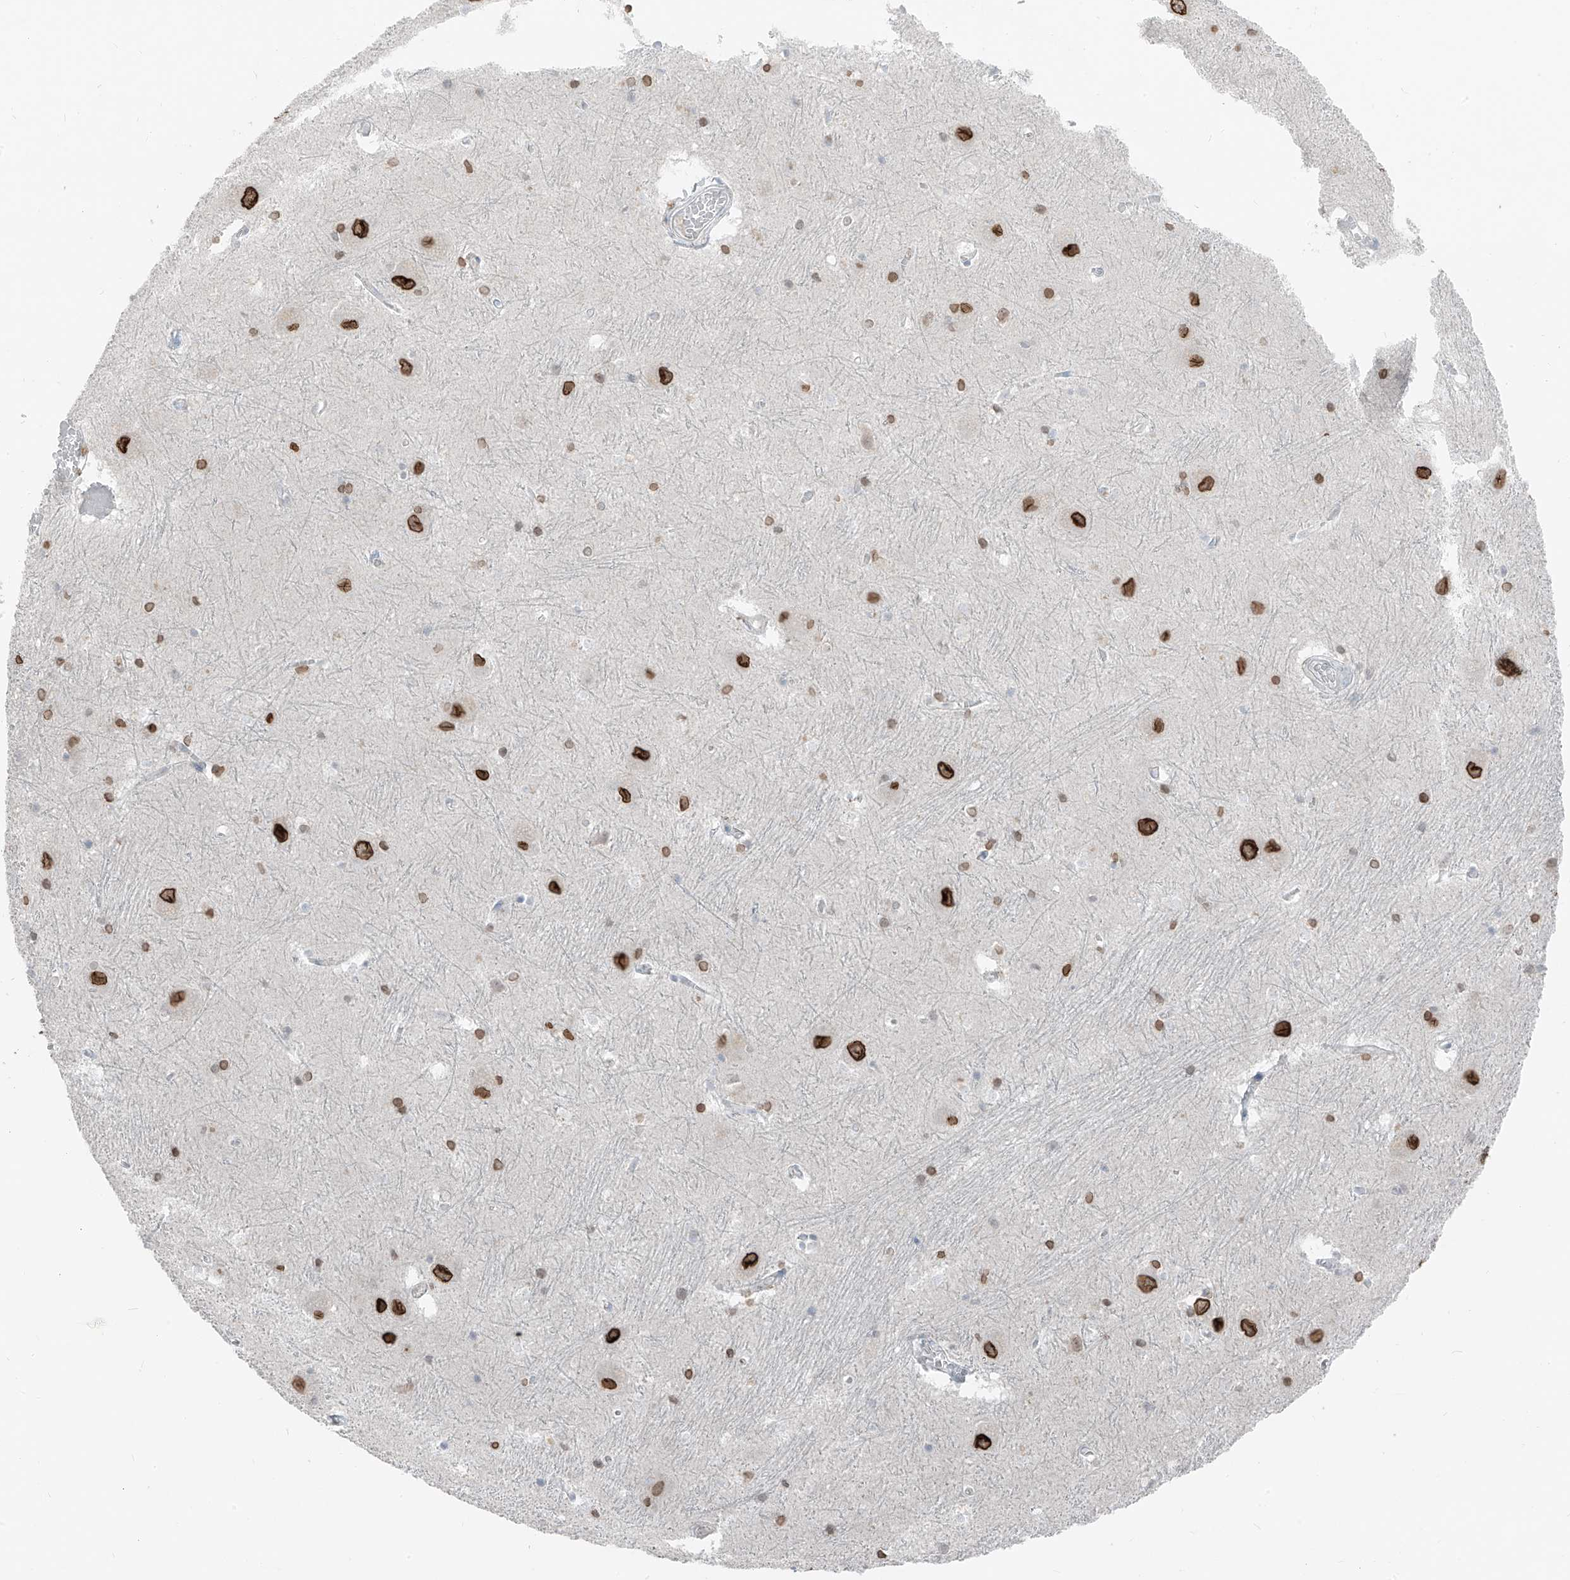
{"staining": {"intensity": "moderate", "quantity": "25%-75%", "location": "nuclear"}, "tissue": "caudate", "cell_type": "Glial cells", "image_type": "normal", "snomed": [{"axis": "morphology", "description": "Normal tissue, NOS"}, {"axis": "topography", "description": "Lateral ventricle wall"}], "caption": "Immunohistochemical staining of benign human caudate displays 25%-75% levels of moderate nuclear protein positivity in about 25%-75% of glial cells.", "gene": "PRDM6", "patient": {"sex": "male", "age": 37}}